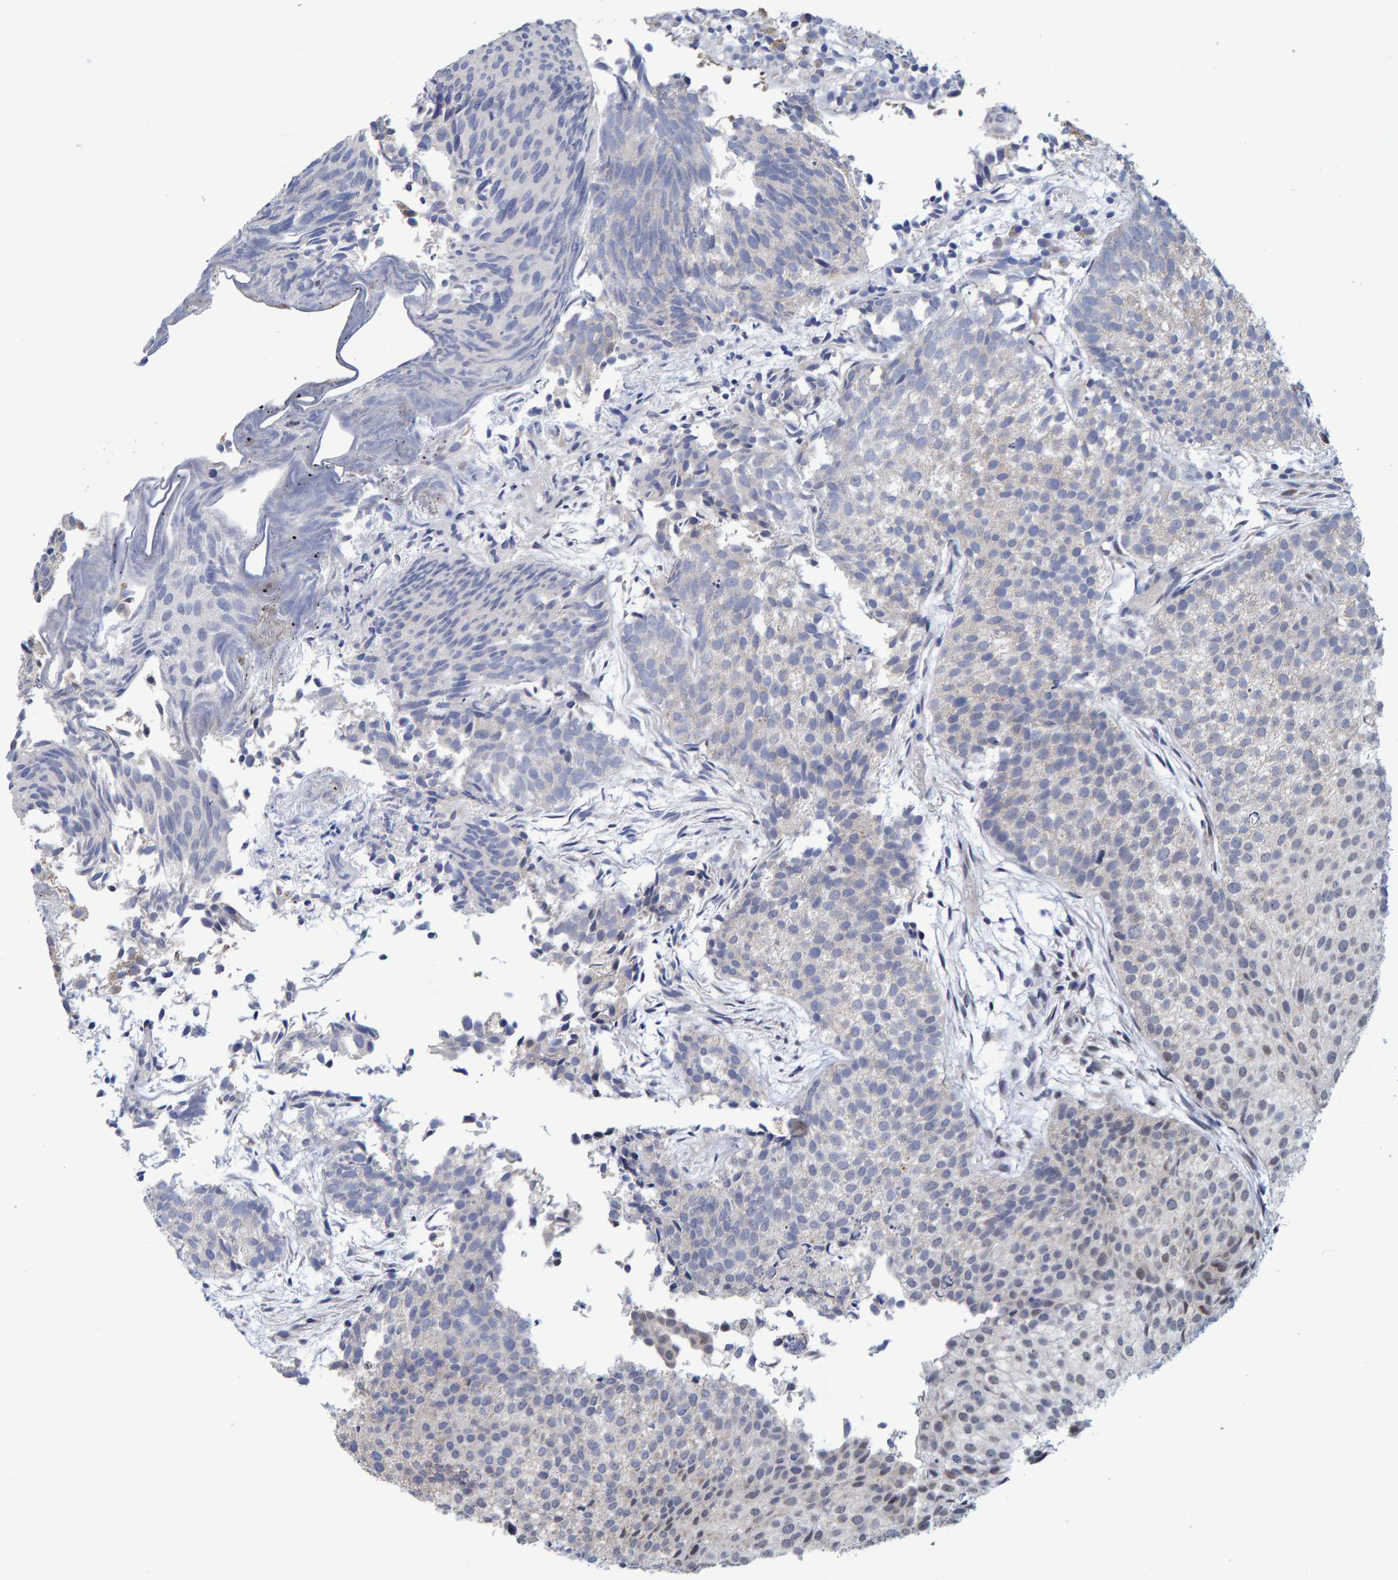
{"staining": {"intensity": "negative", "quantity": "none", "location": "none"}, "tissue": "urothelial cancer", "cell_type": "Tumor cells", "image_type": "cancer", "snomed": [{"axis": "morphology", "description": "Urothelial carcinoma, Low grade"}, {"axis": "topography", "description": "Urinary bladder"}], "caption": "This is a histopathology image of immunohistochemistry staining of urothelial cancer, which shows no positivity in tumor cells.", "gene": "USP43", "patient": {"sex": "male", "age": 86}}